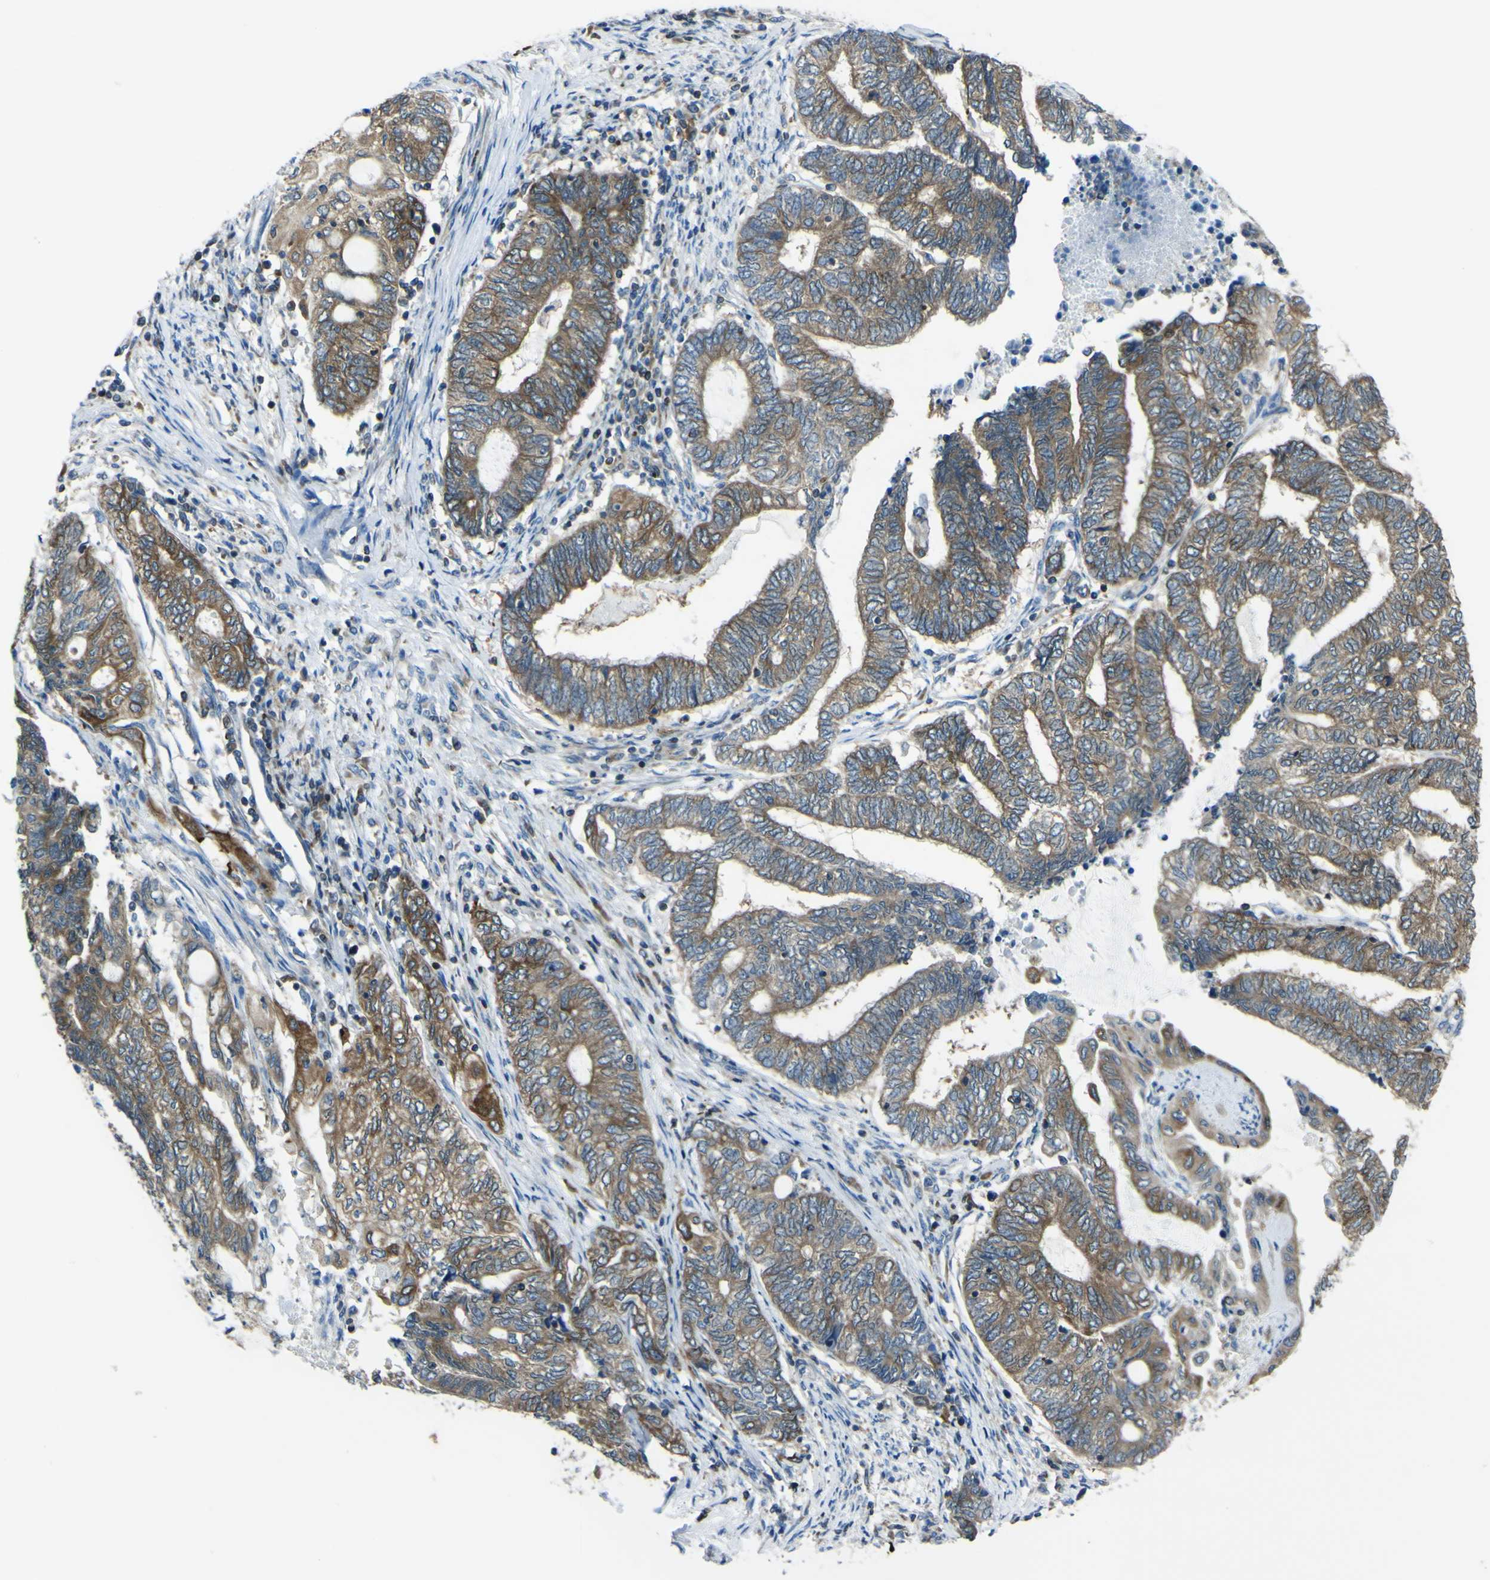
{"staining": {"intensity": "moderate", "quantity": ">75%", "location": "cytoplasmic/membranous"}, "tissue": "endometrial cancer", "cell_type": "Tumor cells", "image_type": "cancer", "snomed": [{"axis": "morphology", "description": "Adenocarcinoma, NOS"}, {"axis": "topography", "description": "Uterus"}, {"axis": "topography", "description": "Endometrium"}], "caption": "IHC histopathology image of human endometrial cancer (adenocarcinoma) stained for a protein (brown), which exhibits medium levels of moderate cytoplasmic/membranous staining in about >75% of tumor cells.", "gene": "STIM1", "patient": {"sex": "female", "age": 70}}